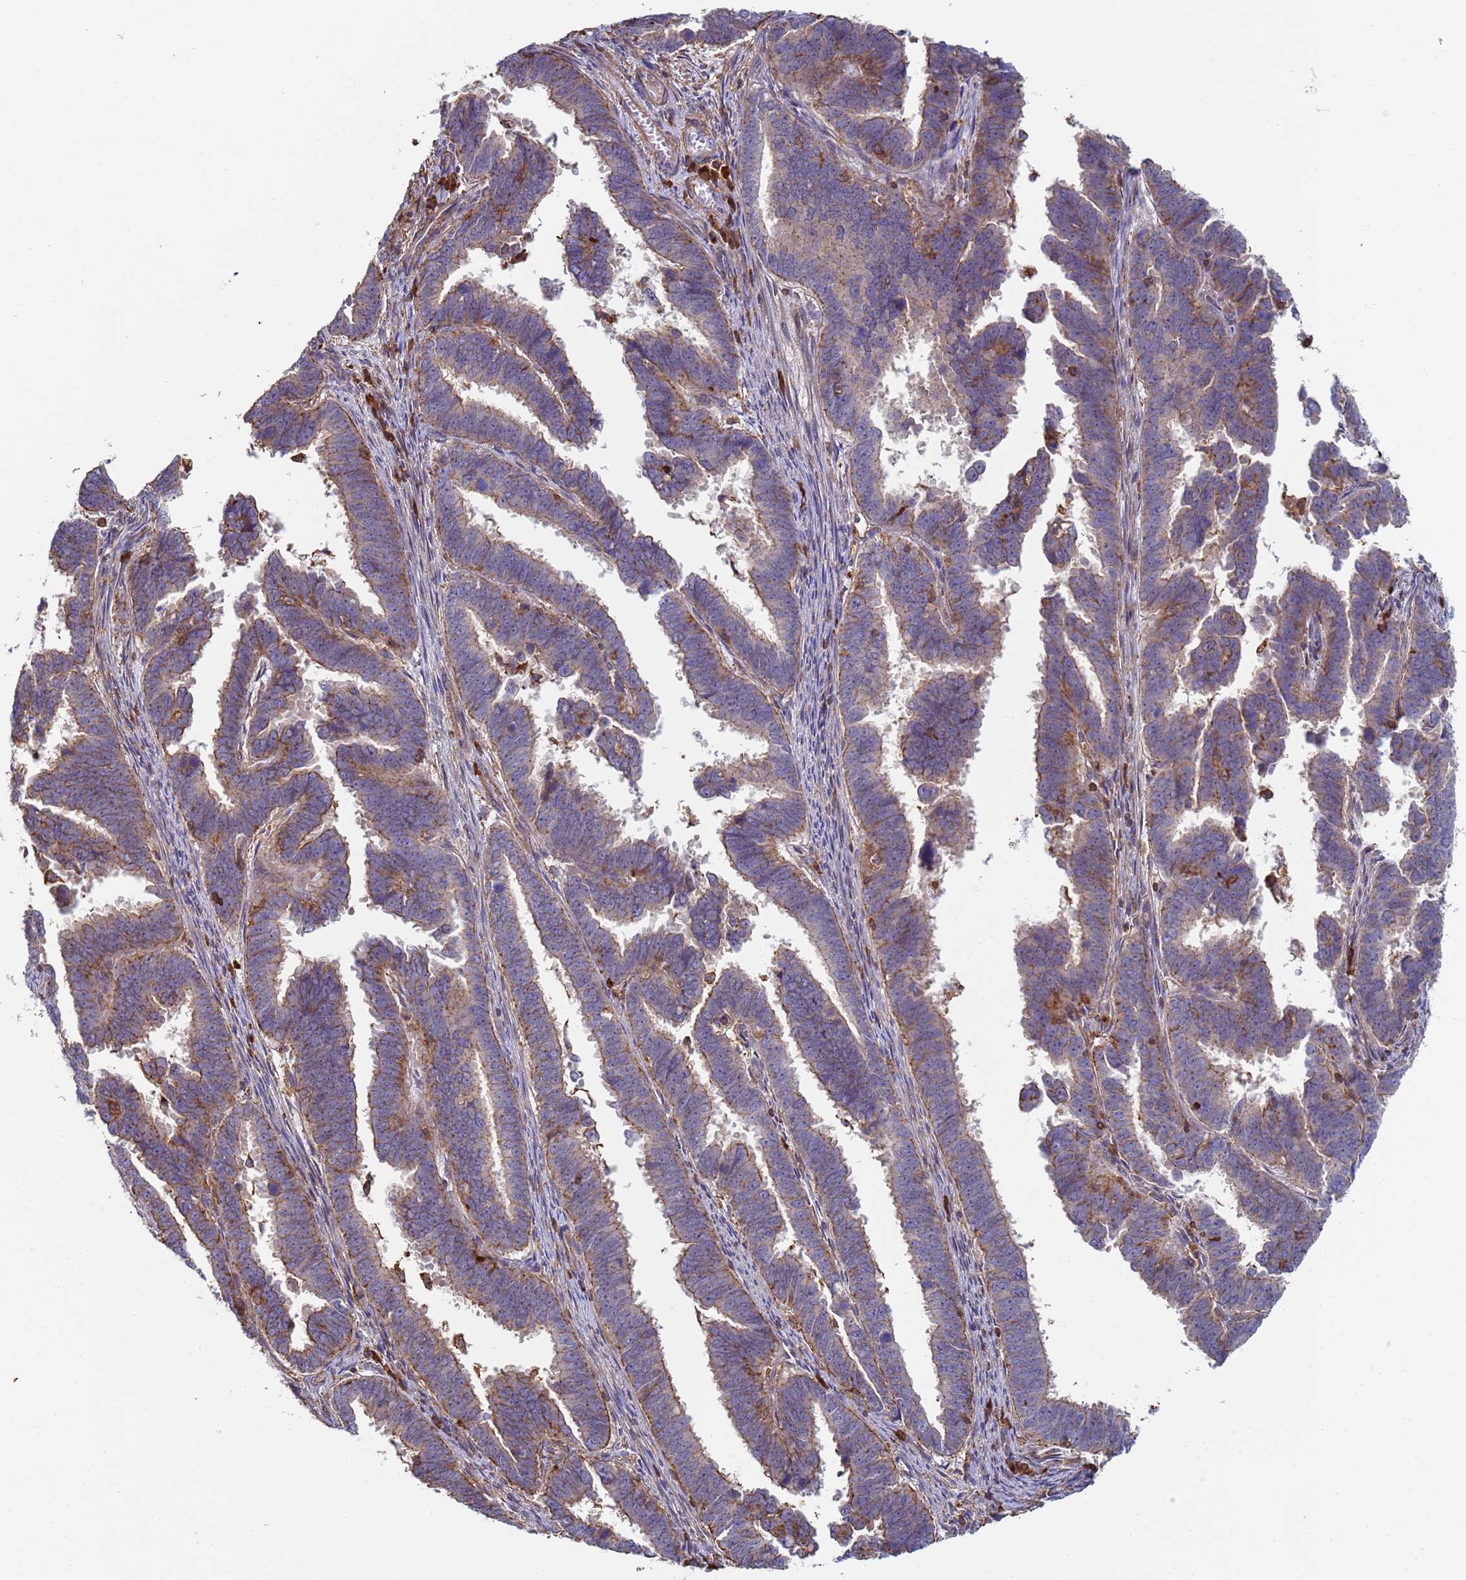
{"staining": {"intensity": "moderate", "quantity": "<25%", "location": "cytoplasmic/membranous"}, "tissue": "endometrial cancer", "cell_type": "Tumor cells", "image_type": "cancer", "snomed": [{"axis": "morphology", "description": "Adenocarcinoma, NOS"}, {"axis": "topography", "description": "Endometrium"}], "caption": "Protein staining exhibits moderate cytoplasmic/membranous expression in about <25% of tumor cells in endometrial adenocarcinoma.", "gene": "ZNG1B", "patient": {"sex": "female", "age": 75}}